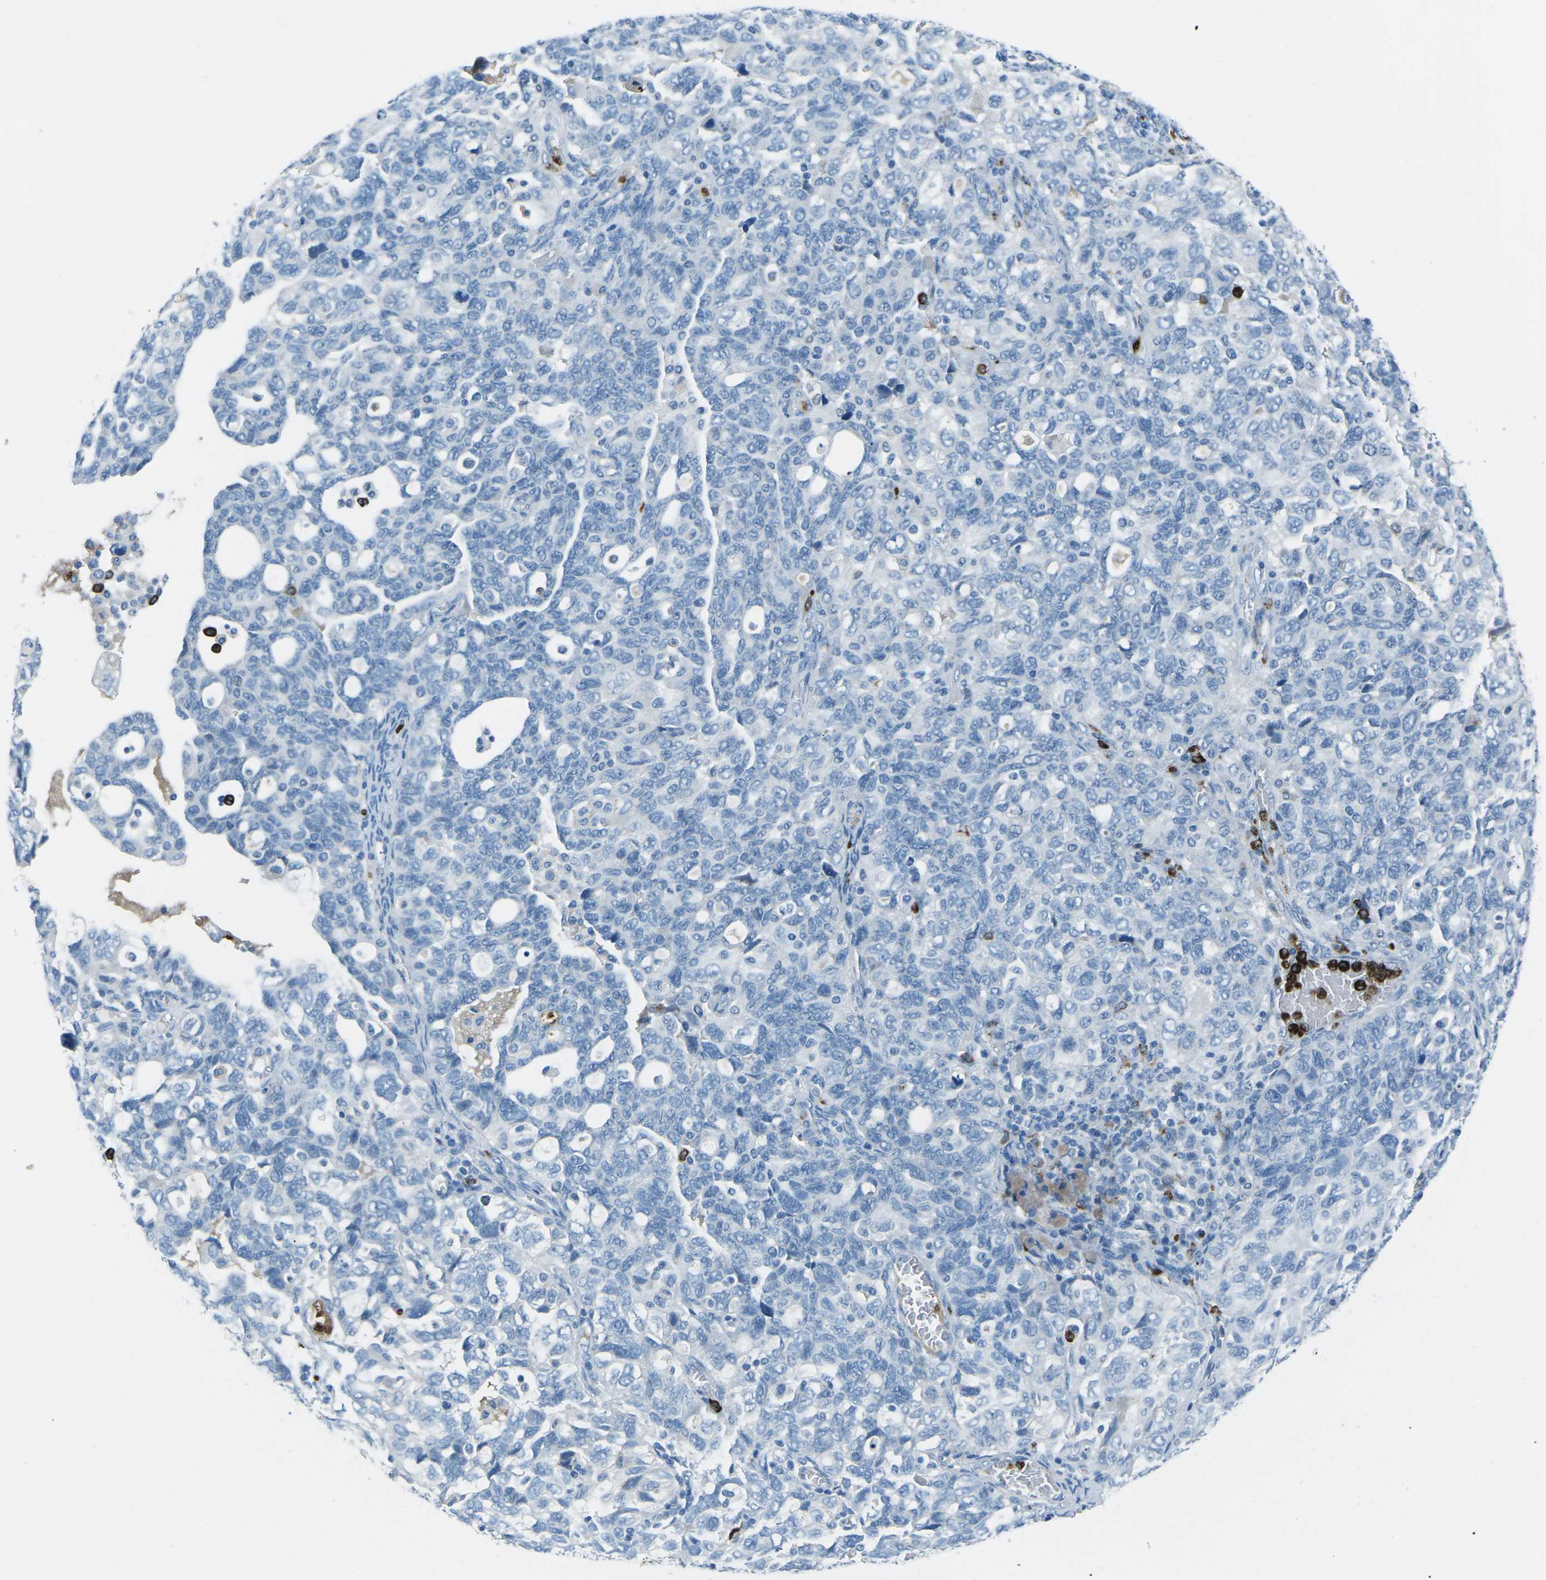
{"staining": {"intensity": "negative", "quantity": "none", "location": "none"}, "tissue": "ovarian cancer", "cell_type": "Tumor cells", "image_type": "cancer", "snomed": [{"axis": "morphology", "description": "Carcinoma, NOS"}, {"axis": "morphology", "description": "Cystadenocarcinoma, serous, NOS"}, {"axis": "topography", "description": "Ovary"}], "caption": "The image displays no significant expression in tumor cells of ovarian serous cystadenocarcinoma.", "gene": "FCN1", "patient": {"sex": "female", "age": 69}}